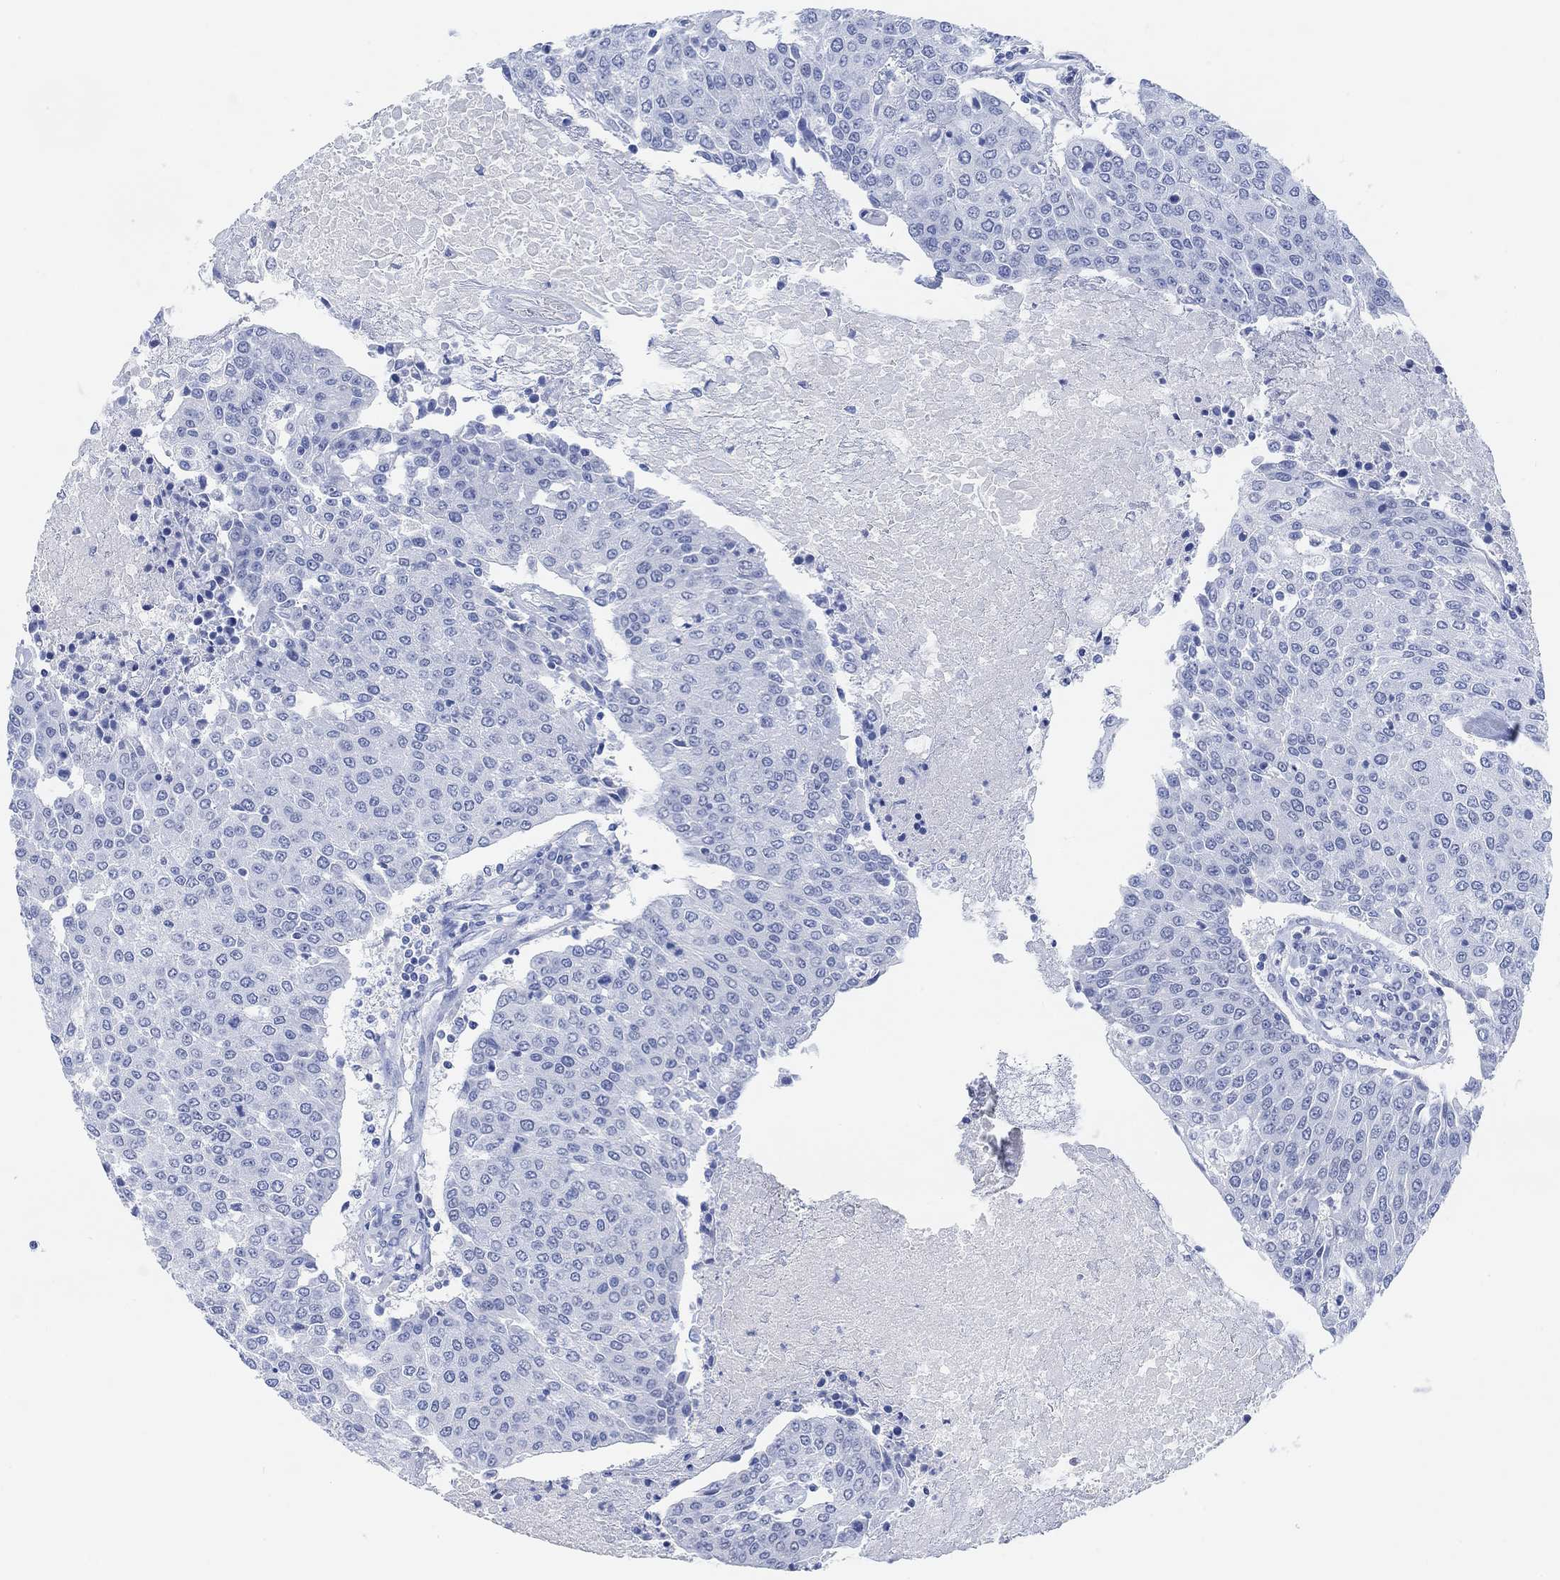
{"staining": {"intensity": "negative", "quantity": "none", "location": "none"}, "tissue": "urothelial cancer", "cell_type": "Tumor cells", "image_type": "cancer", "snomed": [{"axis": "morphology", "description": "Urothelial carcinoma, High grade"}, {"axis": "topography", "description": "Urinary bladder"}], "caption": "The IHC image has no significant positivity in tumor cells of urothelial cancer tissue.", "gene": "ENO4", "patient": {"sex": "female", "age": 85}}